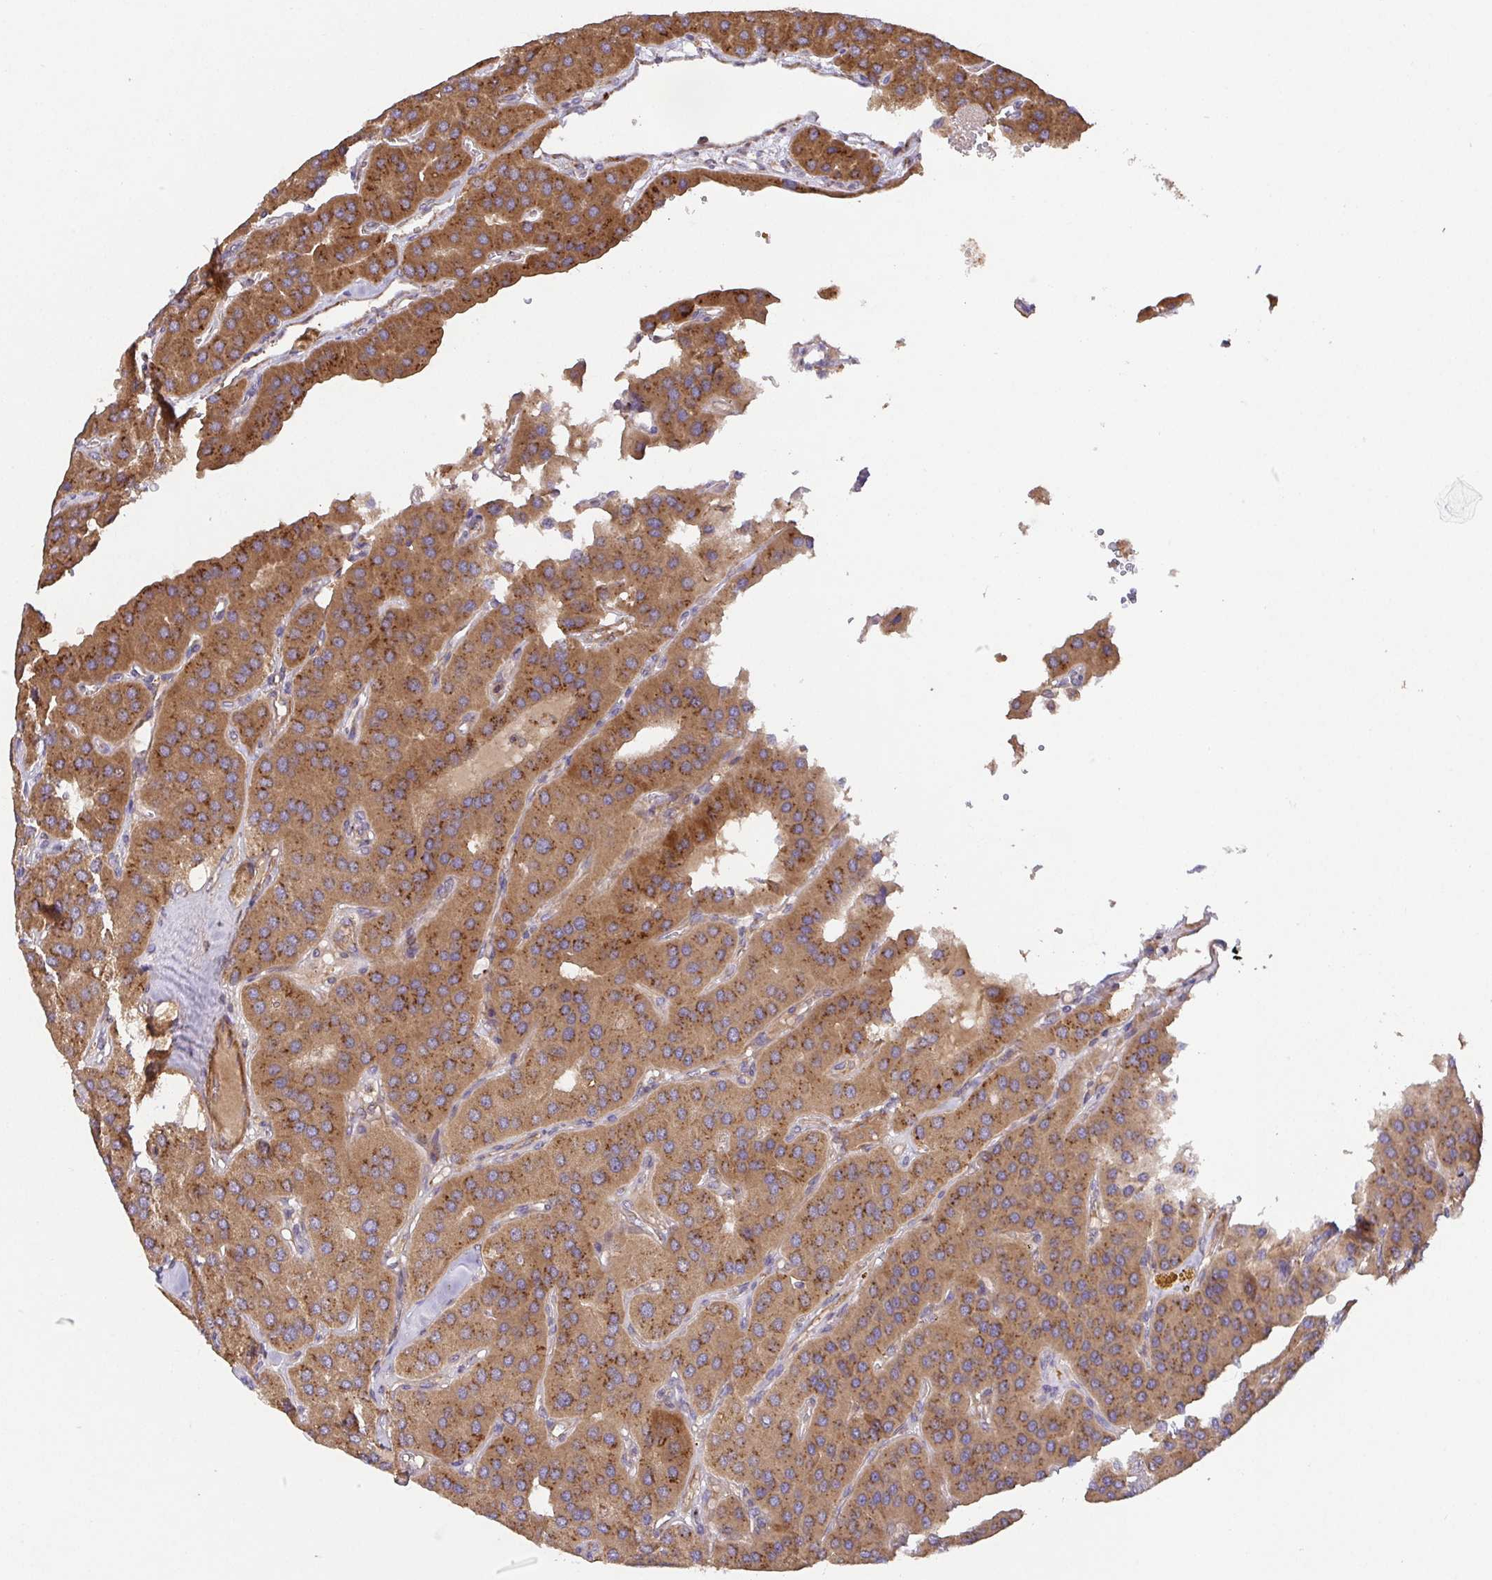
{"staining": {"intensity": "moderate", "quantity": ">75%", "location": "cytoplasmic/membranous"}, "tissue": "parathyroid gland", "cell_type": "Glandular cells", "image_type": "normal", "snomed": [{"axis": "morphology", "description": "Normal tissue, NOS"}, {"axis": "morphology", "description": "Adenoma, NOS"}, {"axis": "topography", "description": "Parathyroid gland"}], "caption": "This image reveals immunohistochemistry (IHC) staining of unremarkable human parathyroid gland, with medium moderate cytoplasmic/membranous staining in about >75% of glandular cells.", "gene": "TM9SF4", "patient": {"sex": "female", "age": 86}}